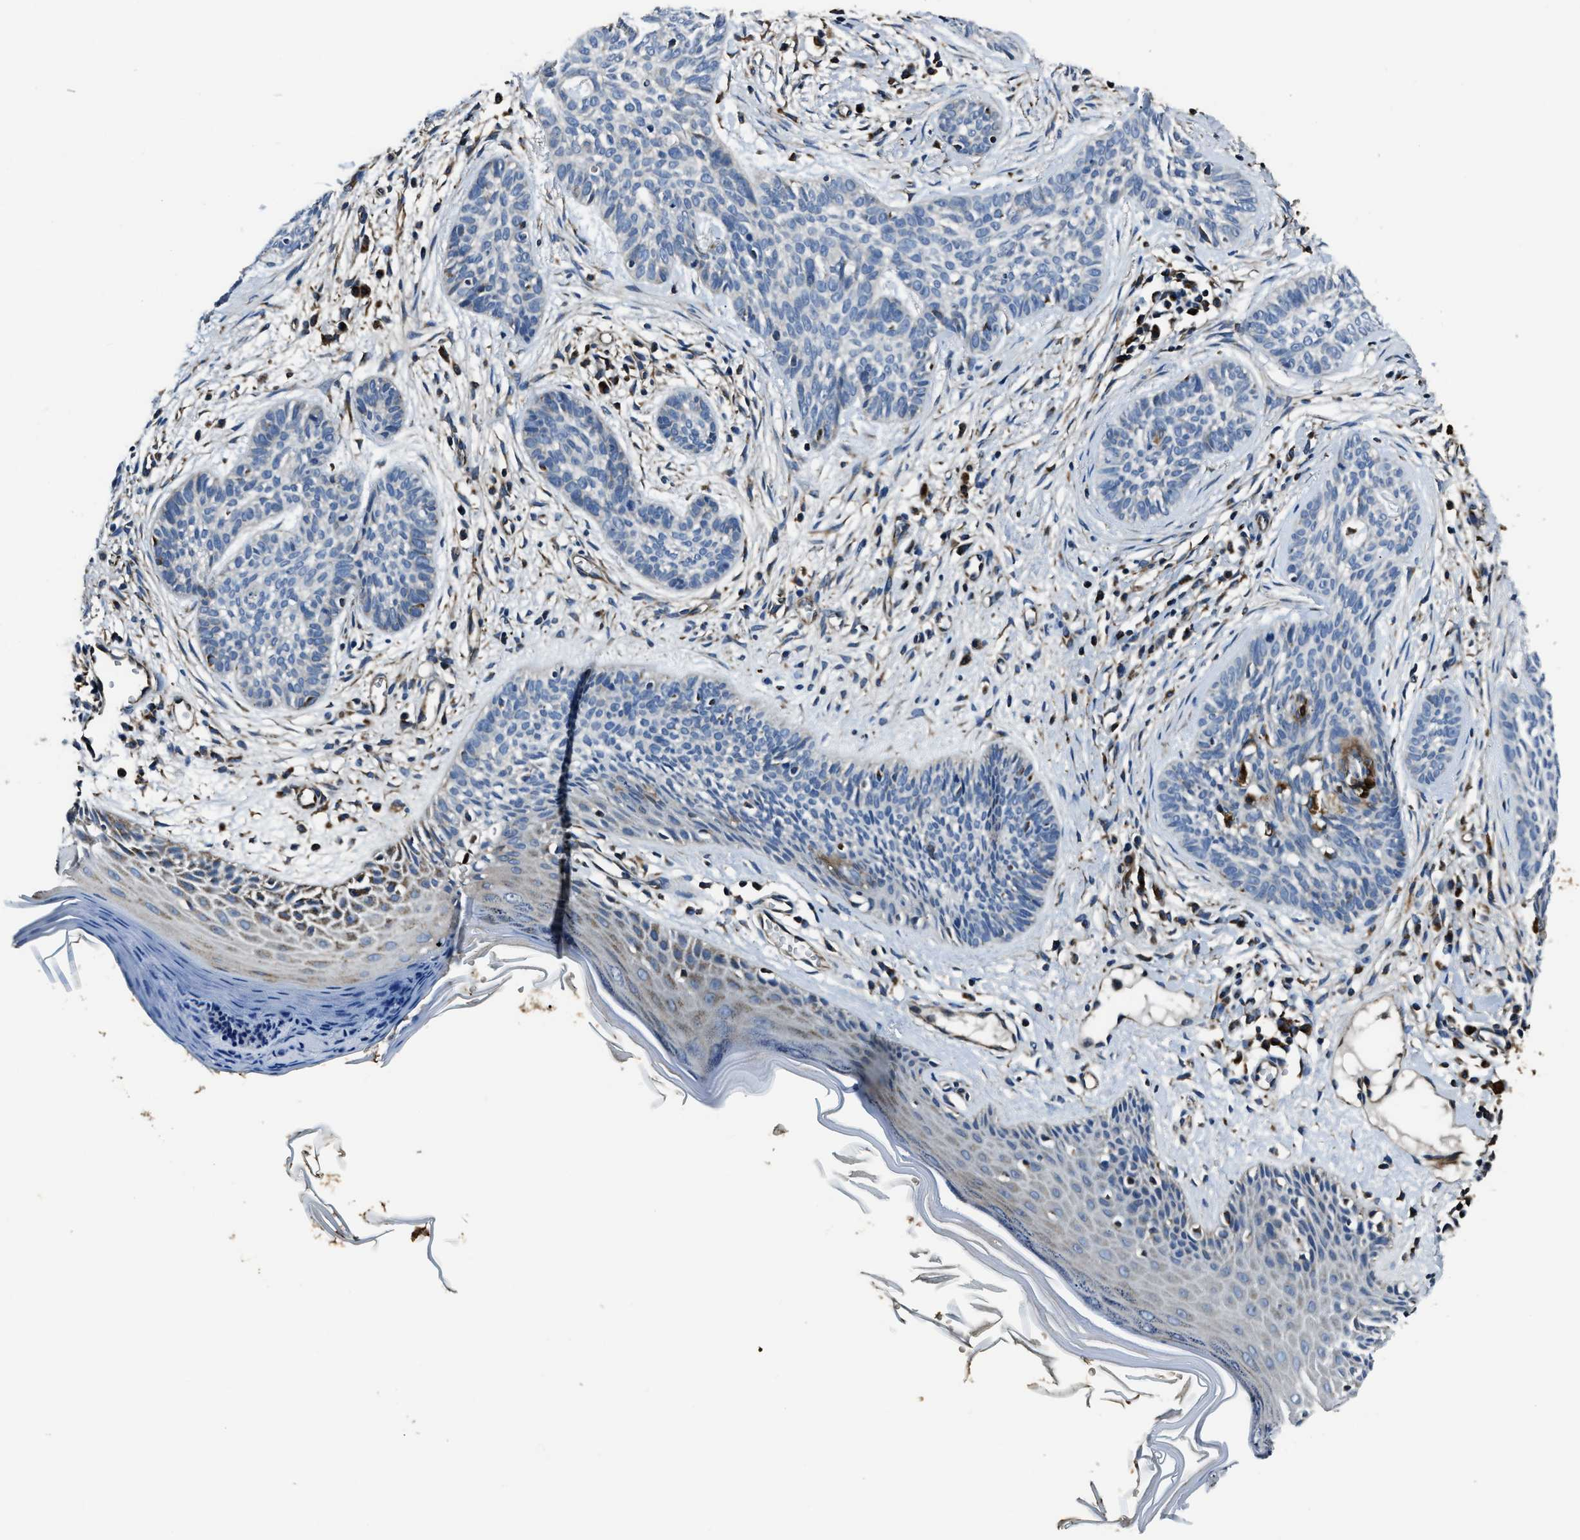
{"staining": {"intensity": "negative", "quantity": "none", "location": "none"}, "tissue": "skin cancer", "cell_type": "Tumor cells", "image_type": "cancer", "snomed": [{"axis": "morphology", "description": "Basal cell carcinoma"}, {"axis": "topography", "description": "Skin"}], "caption": "An IHC photomicrograph of skin cancer is shown. There is no staining in tumor cells of skin cancer.", "gene": "OGDH", "patient": {"sex": "female", "age": 59}}